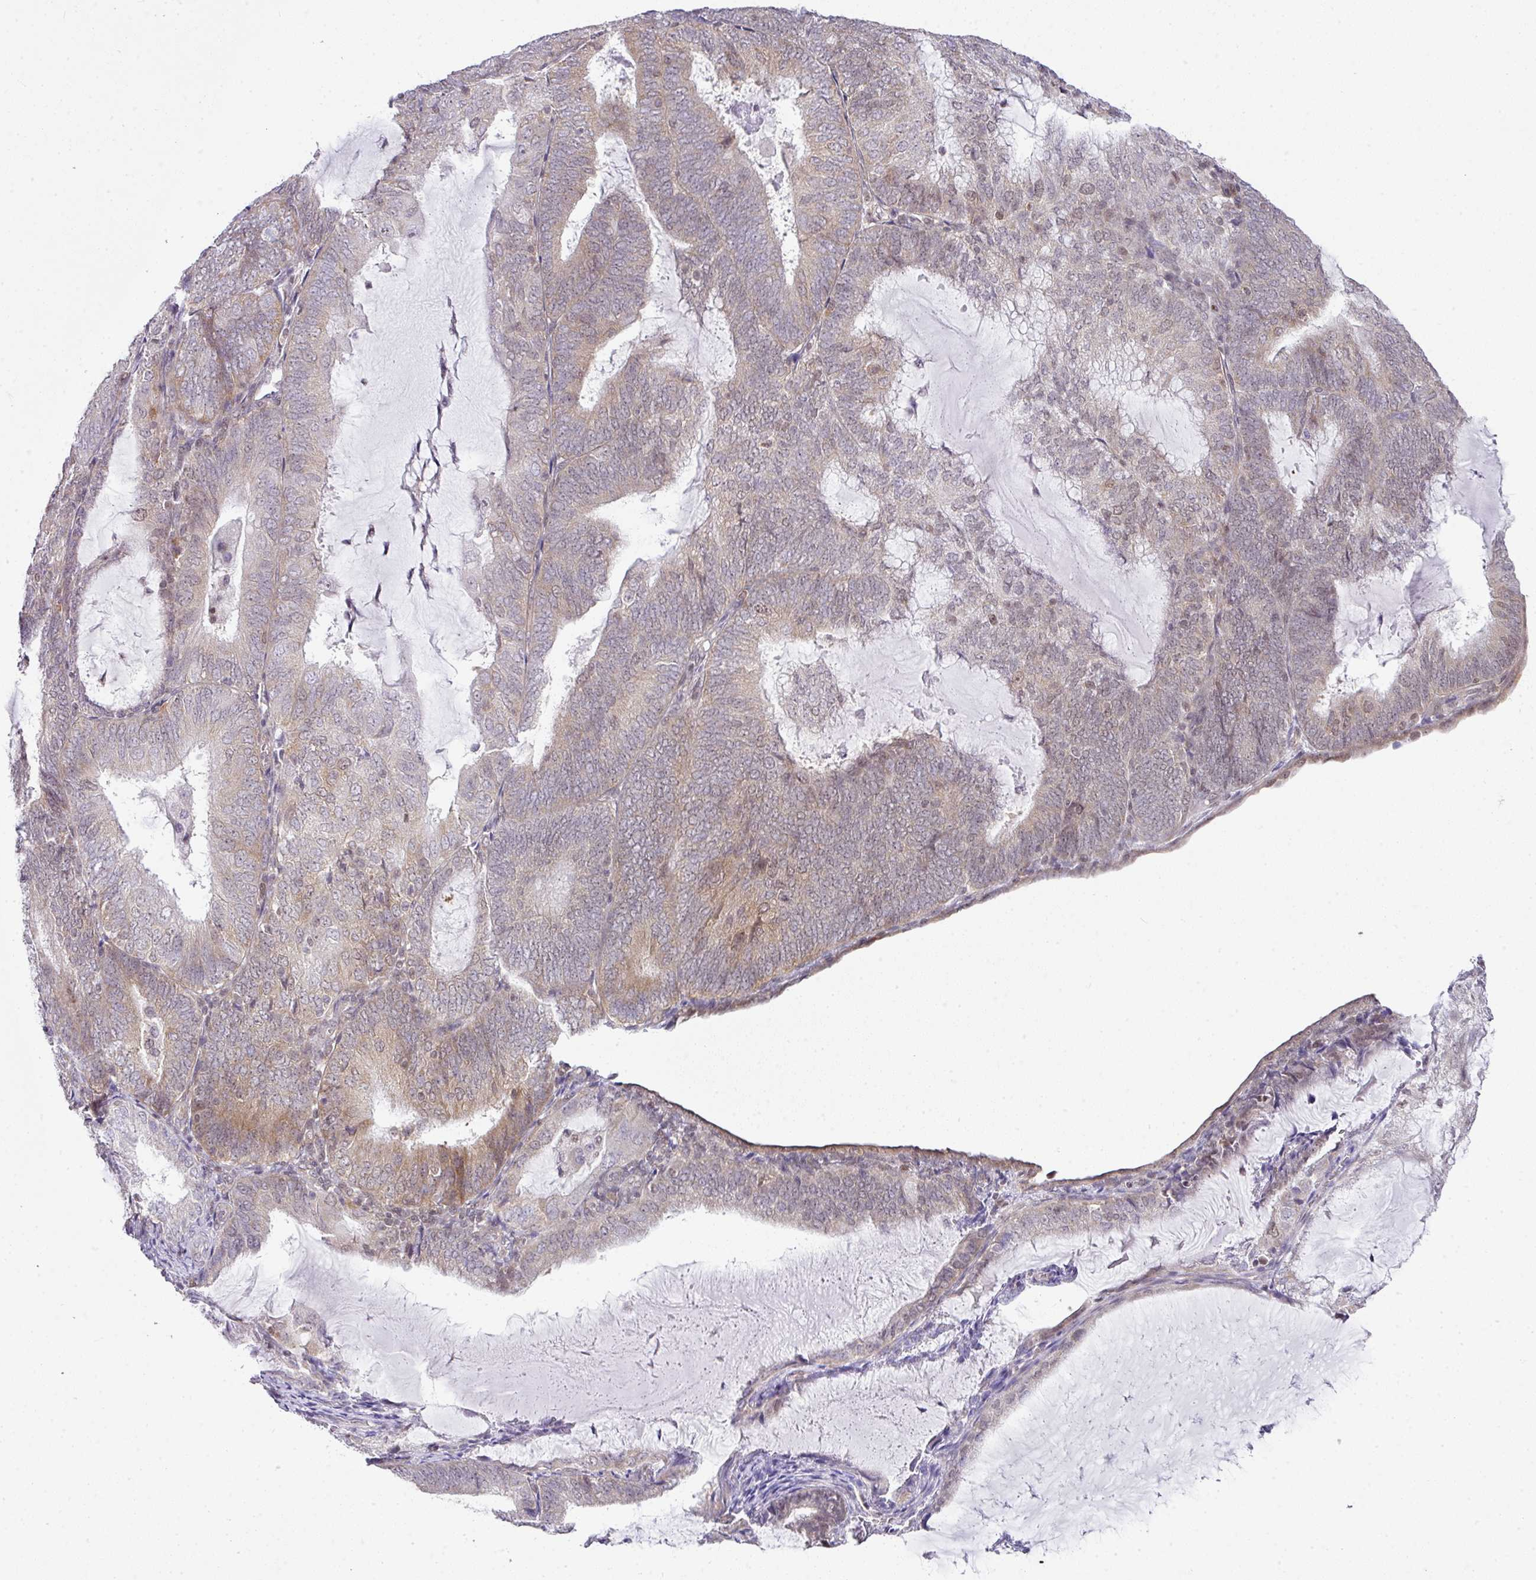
{"staining": {"intensity": "weak", "quantity": "25%-75%", "location": "cytoplasmic/membranous,nuclear"}, "tissue": "endometrial cancer", "cell_type": "Tumor cells", "image_type": "cancer", "snomed": [{"axis": "morphology", "description": "Adenocarcinoma, NOS"}, {"axis": "topography", "description": "Endometrium"}], "caption": "Immunohistochemical staining of endometrial cancer displays low levels of weak cytoplasmic/membranous and nuclear staining in about 25%-75% of tumor cells.", "gene": "FAM32A", "patient": {"sex": "female", "age": 81}}